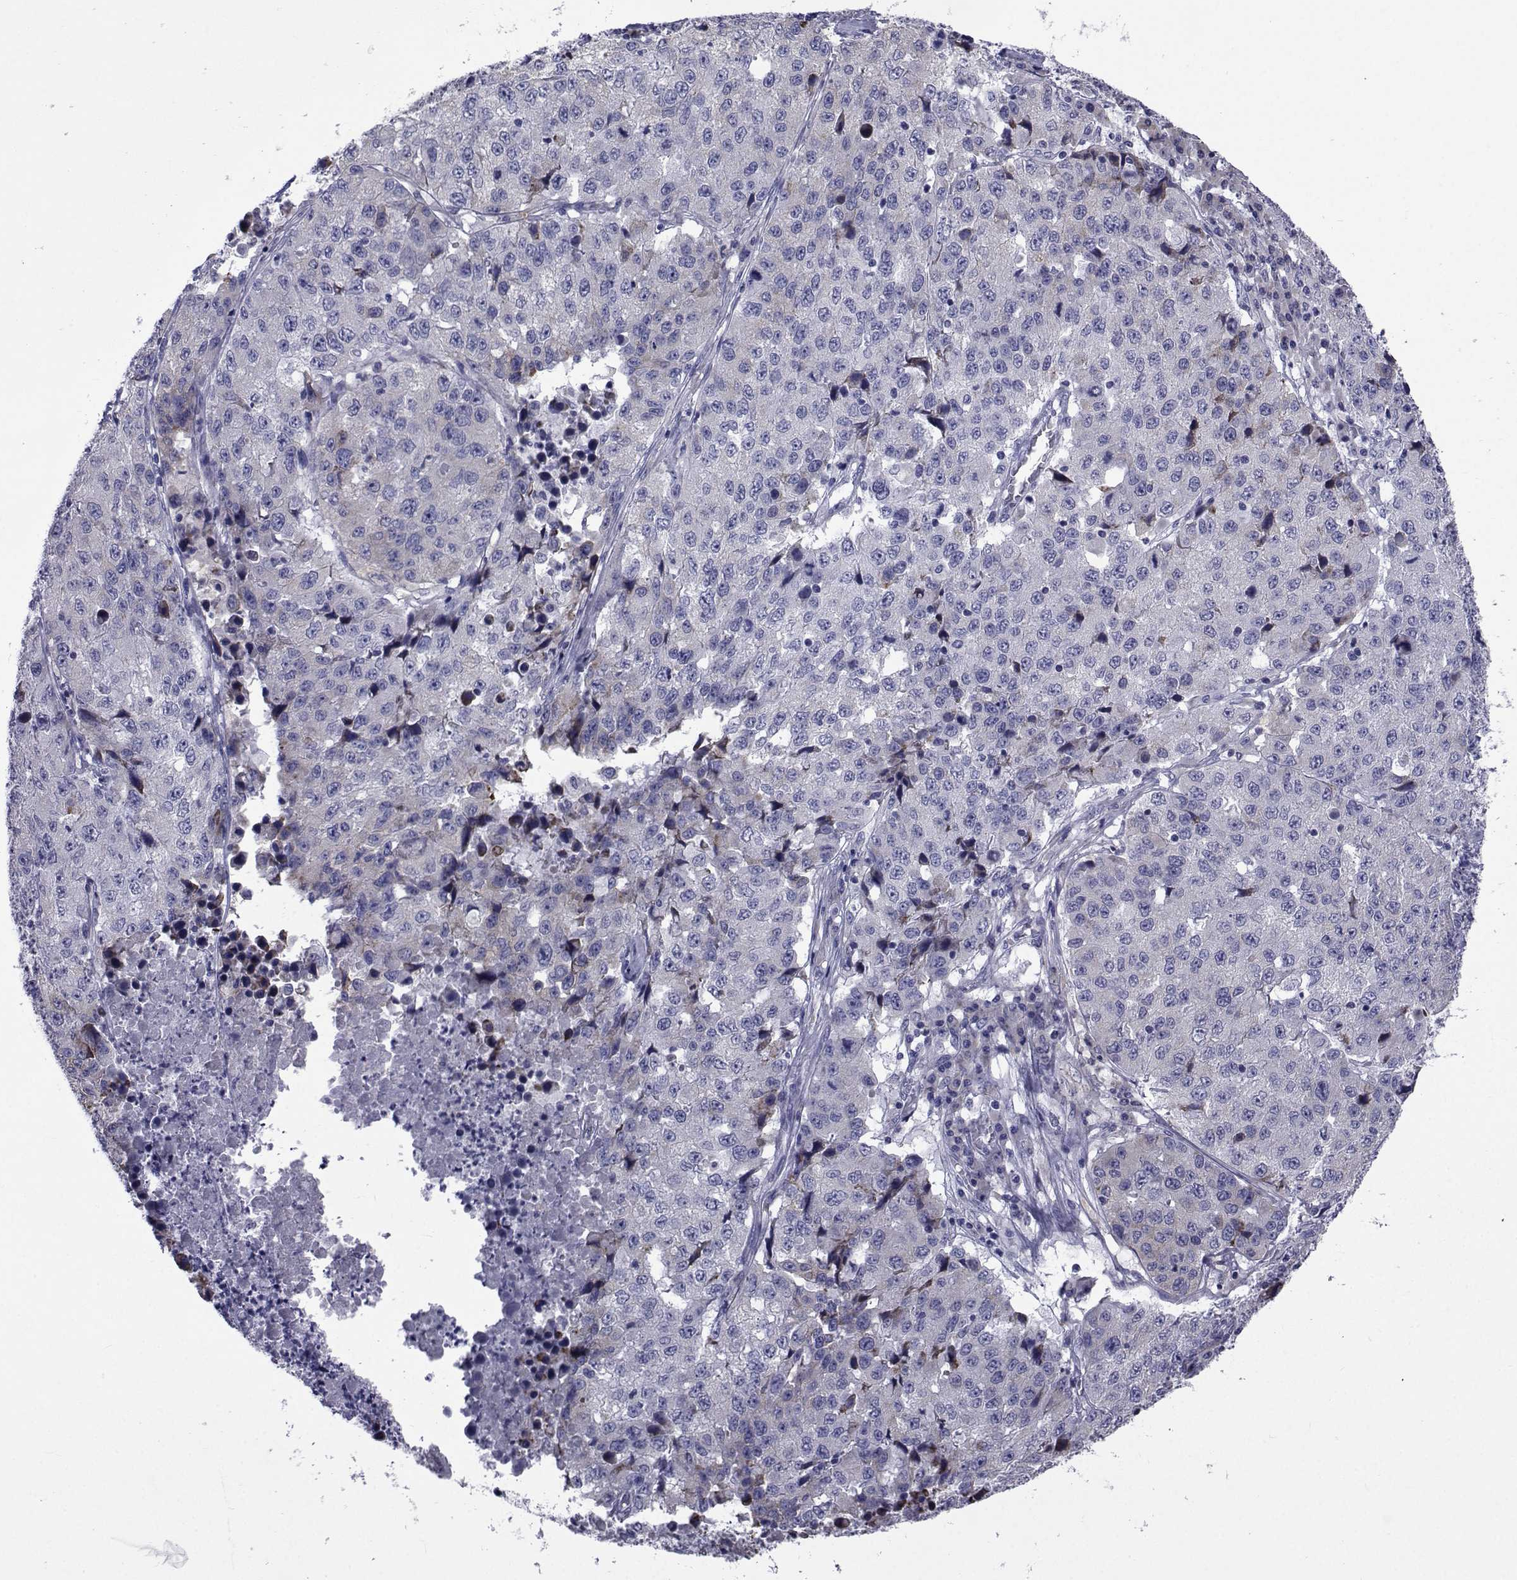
{"staining": {"intensity": "weak", "quantity": "<25%", "location": "cytoplasmic/membranous"}, "tissue": "stomach cancer", "cell_type": "Tumor cells", "image_type": "cancer", "snomed": [{"axis": "morphology", "description": "Adenocarcinoma, NOS"}, {"axis": "topography", "description": "Stomach"}], "caption": "Photomicrograph shows no significant protein expression in tumor cells of stomach cancer (adenocarcinoma). (Immunohistochemistry (ihc), brightfield microscopy, high magnification).", "gene": "ROPN1", "patient": {"sex": "male", "age": 71}}